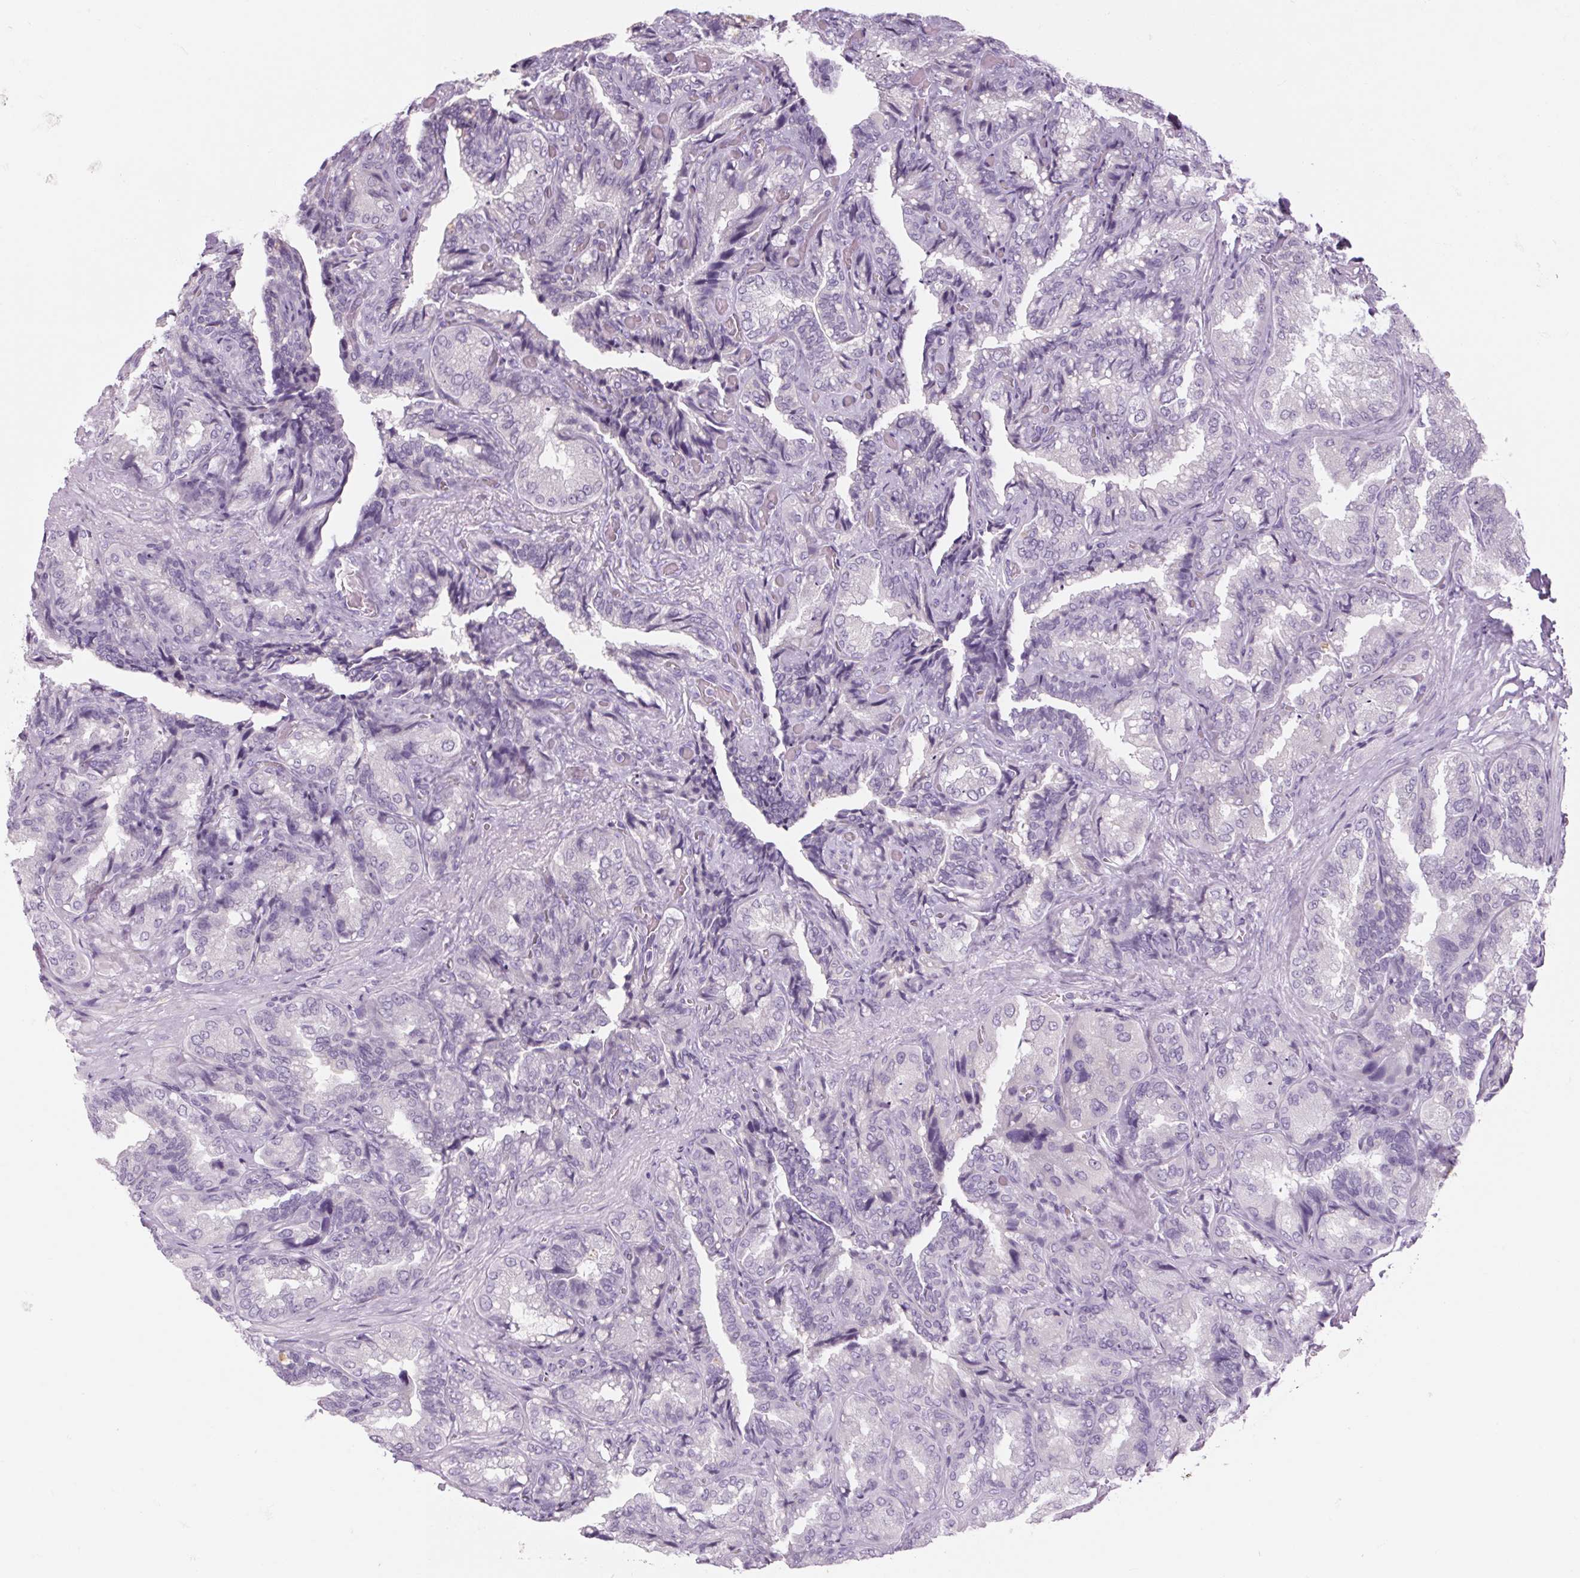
{"staining": {"intensity": "negative", "quantity": "none", "location": "none"}, "tissue": "seminal vesicle", "cell_type": "Glandular cells", "image_type": "normal", "snomed": [{"axis": "morphology", "description": "Normal tissue, NOS"}, {"axis": "topography", "description": "Seminal veicle"}], "caption": "Glandular cells are negative for protein expression in benign human seminal vesicle. (DAB (3,3'-diaminobenzidine) immunohistochemistry (IHC) with hematoxylin counter stain).", "gene": "RPTN", "patient": {"sex": "male", "age": 68}}